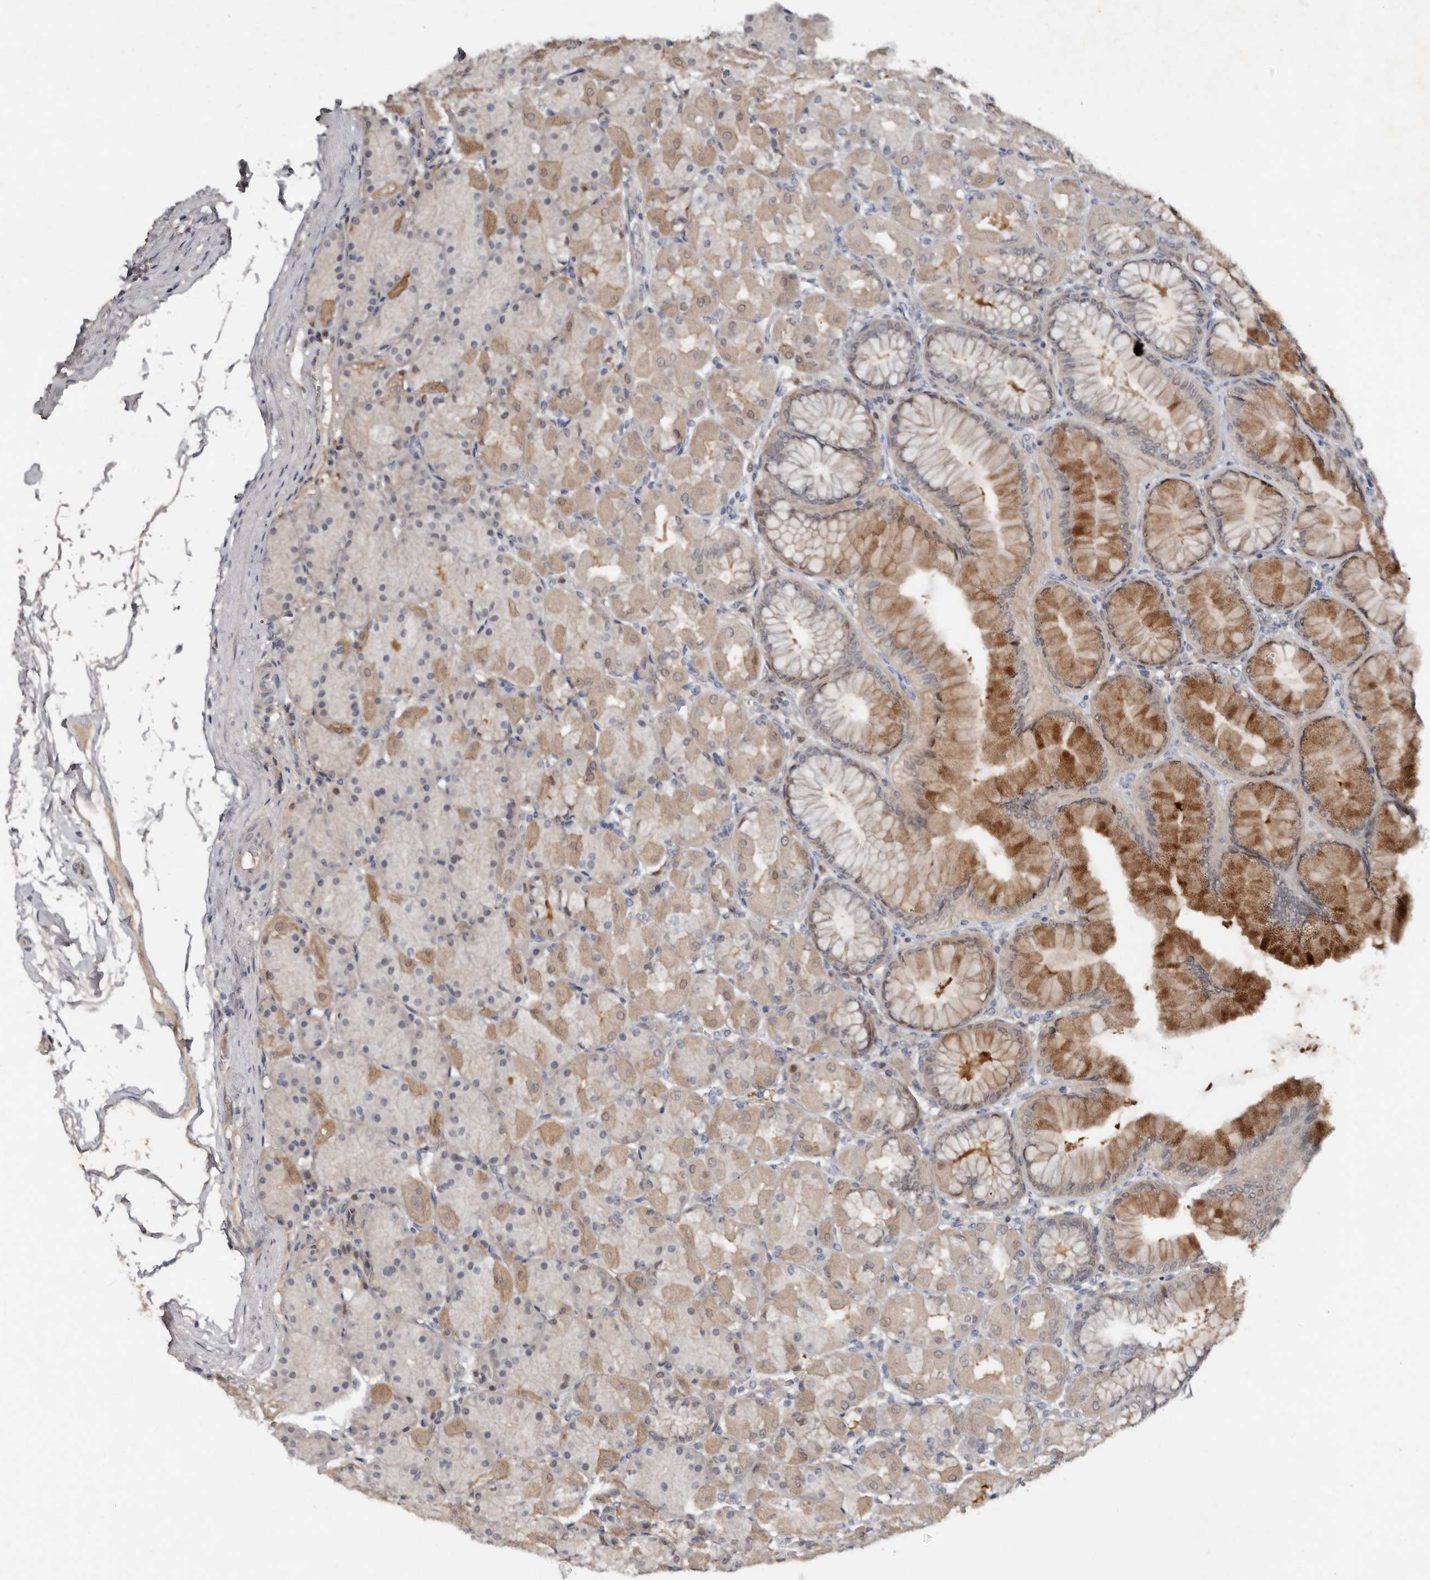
{"staining": {"intensity": "moderate", "quantity": "25%-75%", "location": "cytoplasmic/membranous"}, "tissue": "stomach", "cell_type": "Glandular cells", "image_type": "normal", "snomed": [{"axis": "morphology", "description": "Normal tissue, NOS"}, {"axis": "topography", "description": "Stomach, upper"}], "caption": "Immunohistochemistry photomicrograph of benign stomach: human stomach stained using IHC exhibits medium levels of moderate protein expression localized specifically in the cytoplasmic/membranous of glandular cells, appearing as a cytoplasmic/membranous brown color.", "gene": "RBKS", "patient": {"sex": "female", "age": 56}}